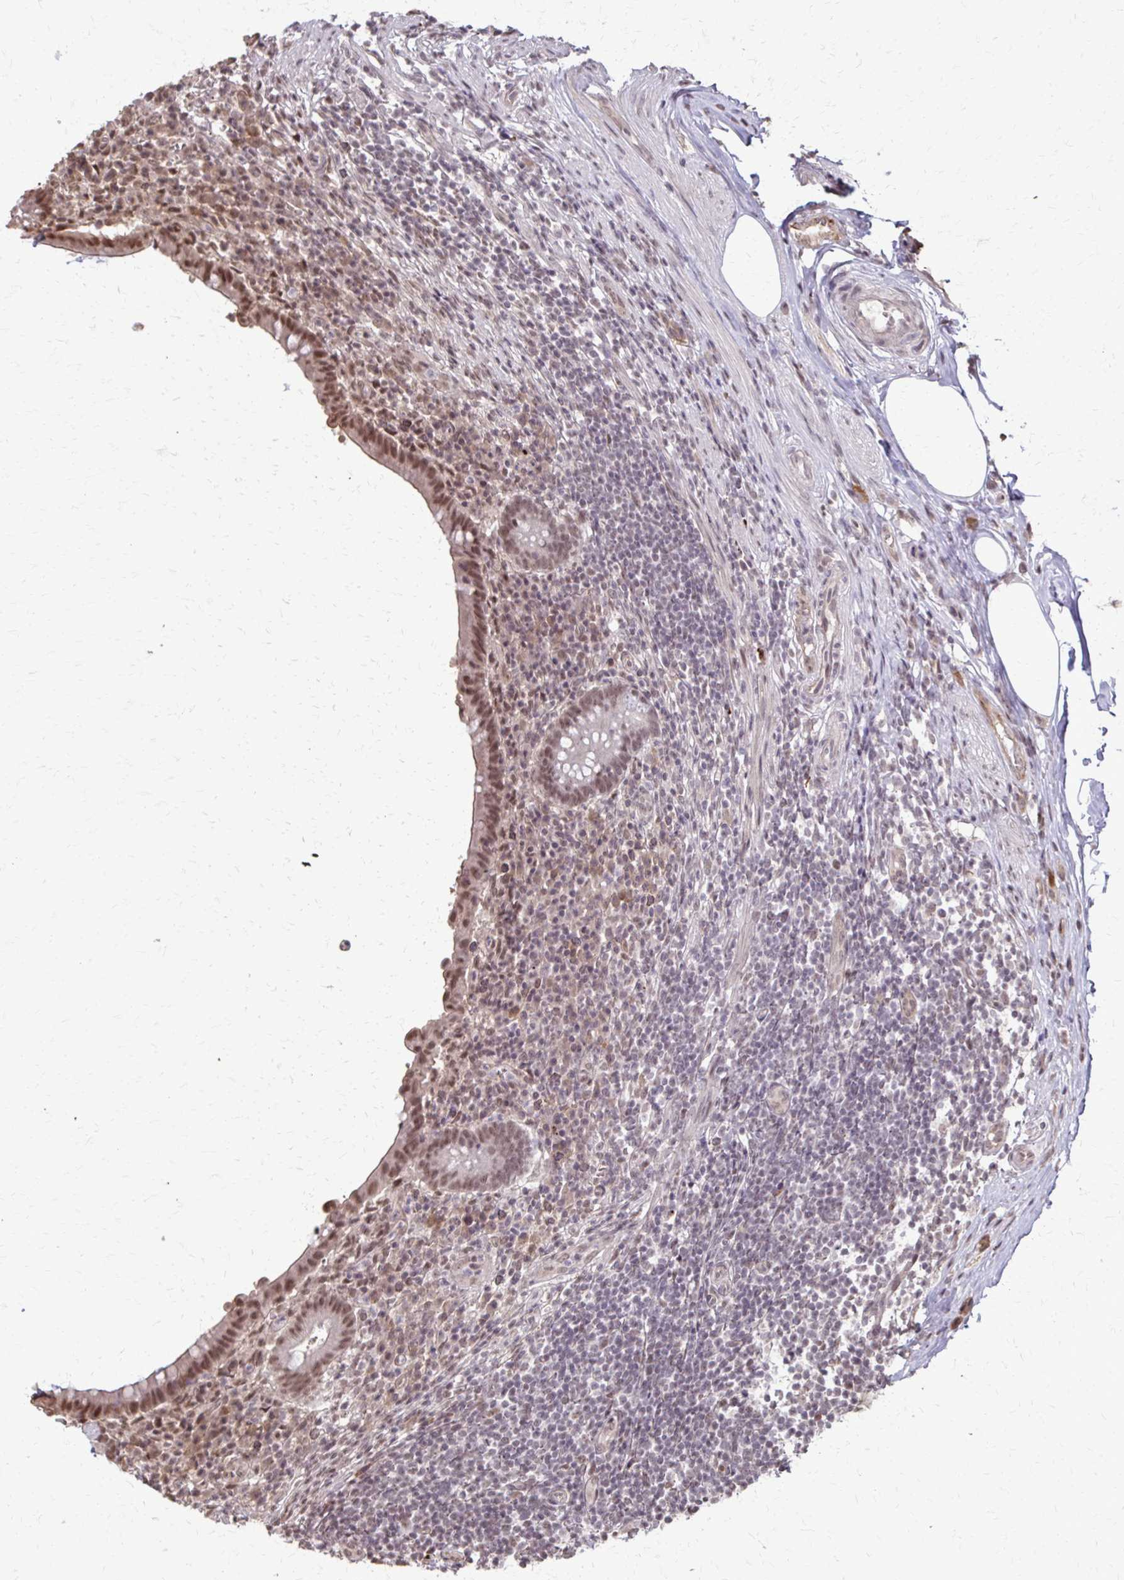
{"staining": {"intensity": "moderate", "quantity": ">75%", "location": "nuclear"}, "tissue": "appendix", "cell_type": "Glandular cells", "image_type": "normal", "snomed": [{"axis": "morphology", "description": "Normal tissue, NOS"}, {"axis": "topography", "description": "Appendix"}], "caption": "Immunohistochemistry staining of normal appendix, which exhibits medium levels of moderate nuclear expression in about >75% of glandular cells indicating moderate nuclear protein positivity. The staining was performed using DAB (3,3'-diaminobenzidine) (brown) for protein detection and nuclei were counterstained in hematoxylin (blue).", "gene": "SS18", "patient": {"sex": "female", "age": 56}}